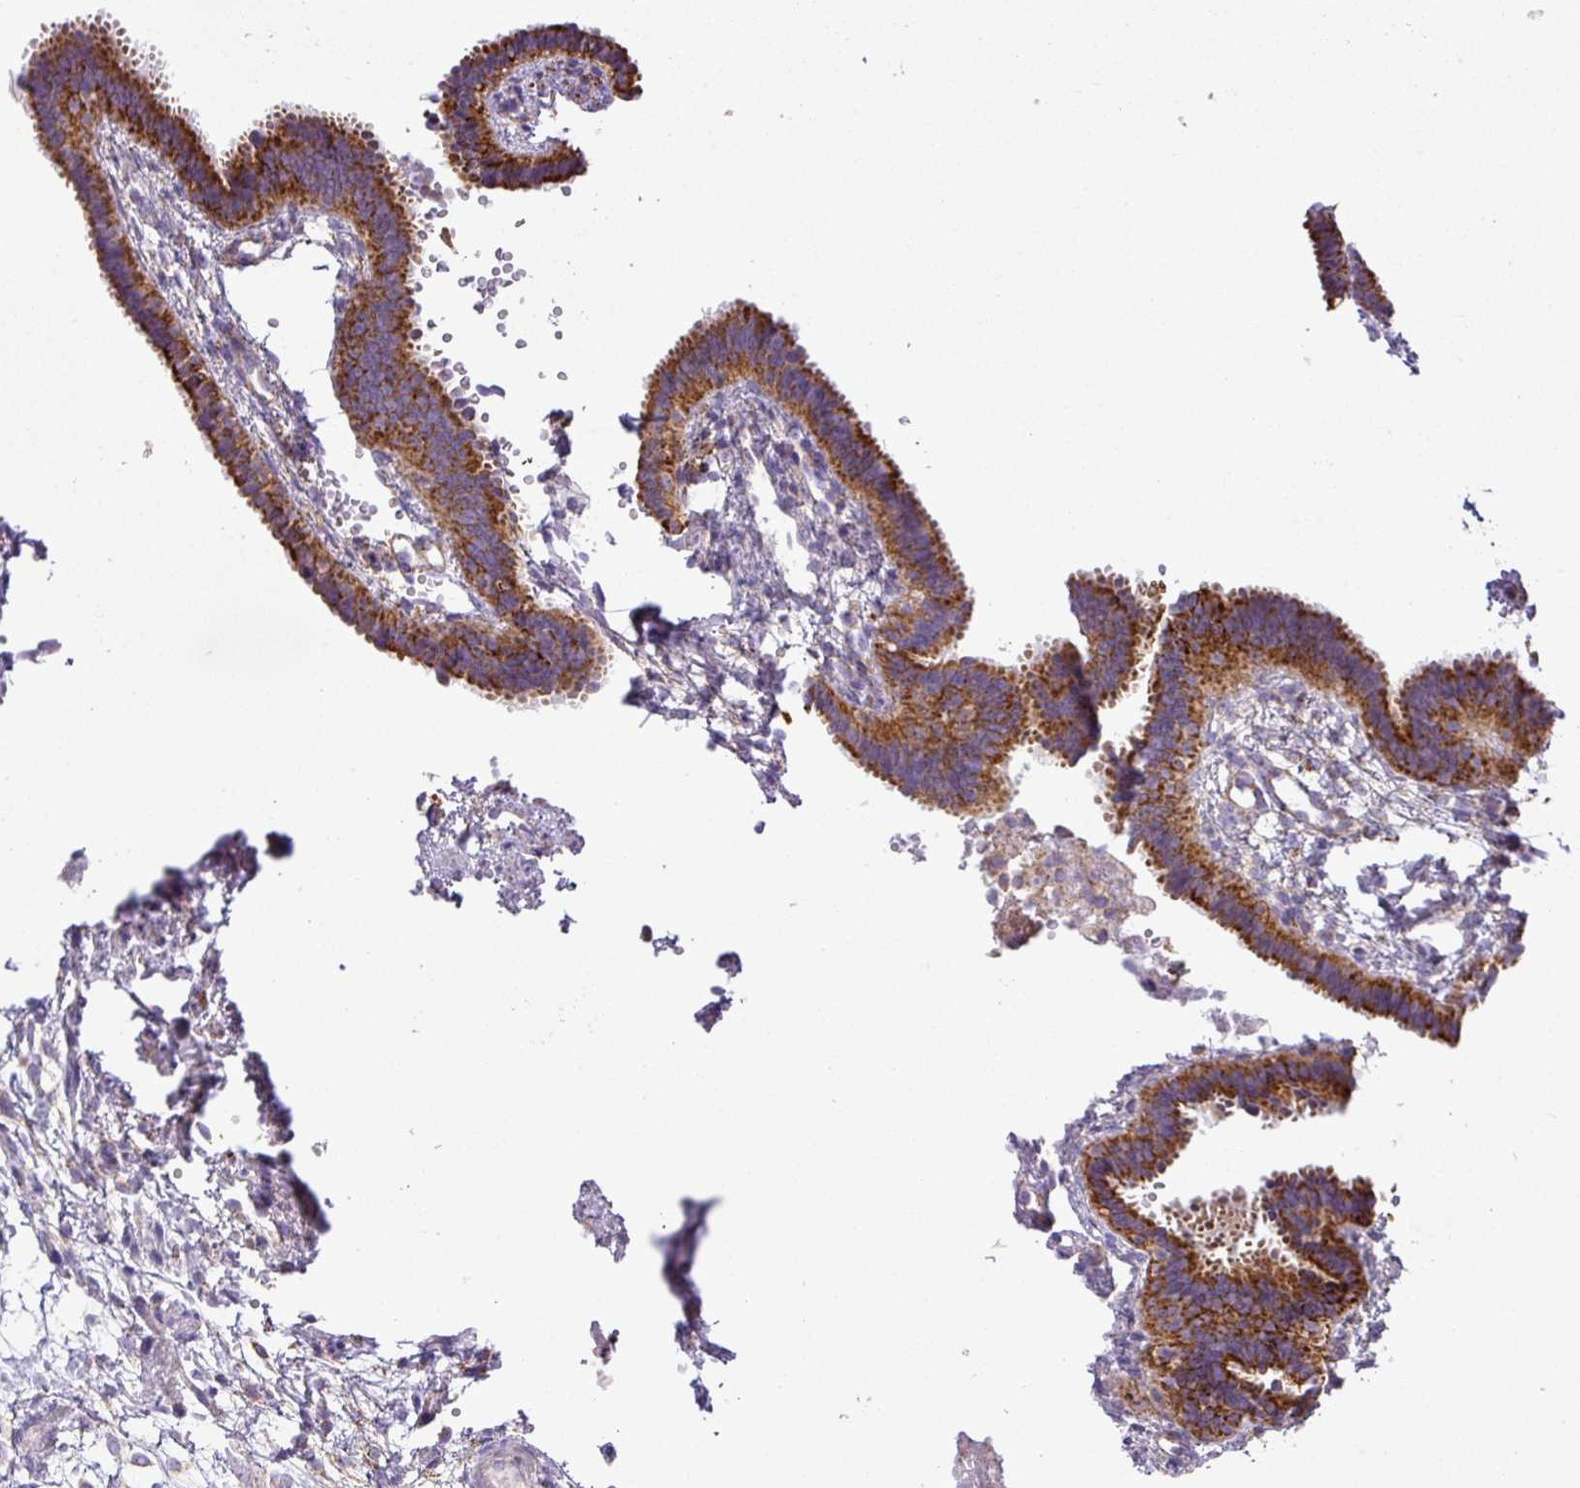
{"staining": {"intensity": "strong", "quantity": ">75%", "location": "cytoplasmic/membranous"}, "tissue": "fallopian tube", "cell_type": "Glandular cells", "image_type": "normal", "snomed": [{"axis": "morphology", "description": "Normal tissue, NOS"}, {"axis": "topography", "description": "Fallopian tube"}], "caption": "Glandular cells demonstrate strong cytoplasmic/membranous expression in approximately >75% of cells in benign fallopian tube. The protein is stained brown, and the nuclei are stained in blue (DAB (3,3'-diaminobenzidine) IHC with brightfield microscopy, high magnification).", "gene": "ZNF81", "patient": {"sex": "female", "age": 37}}